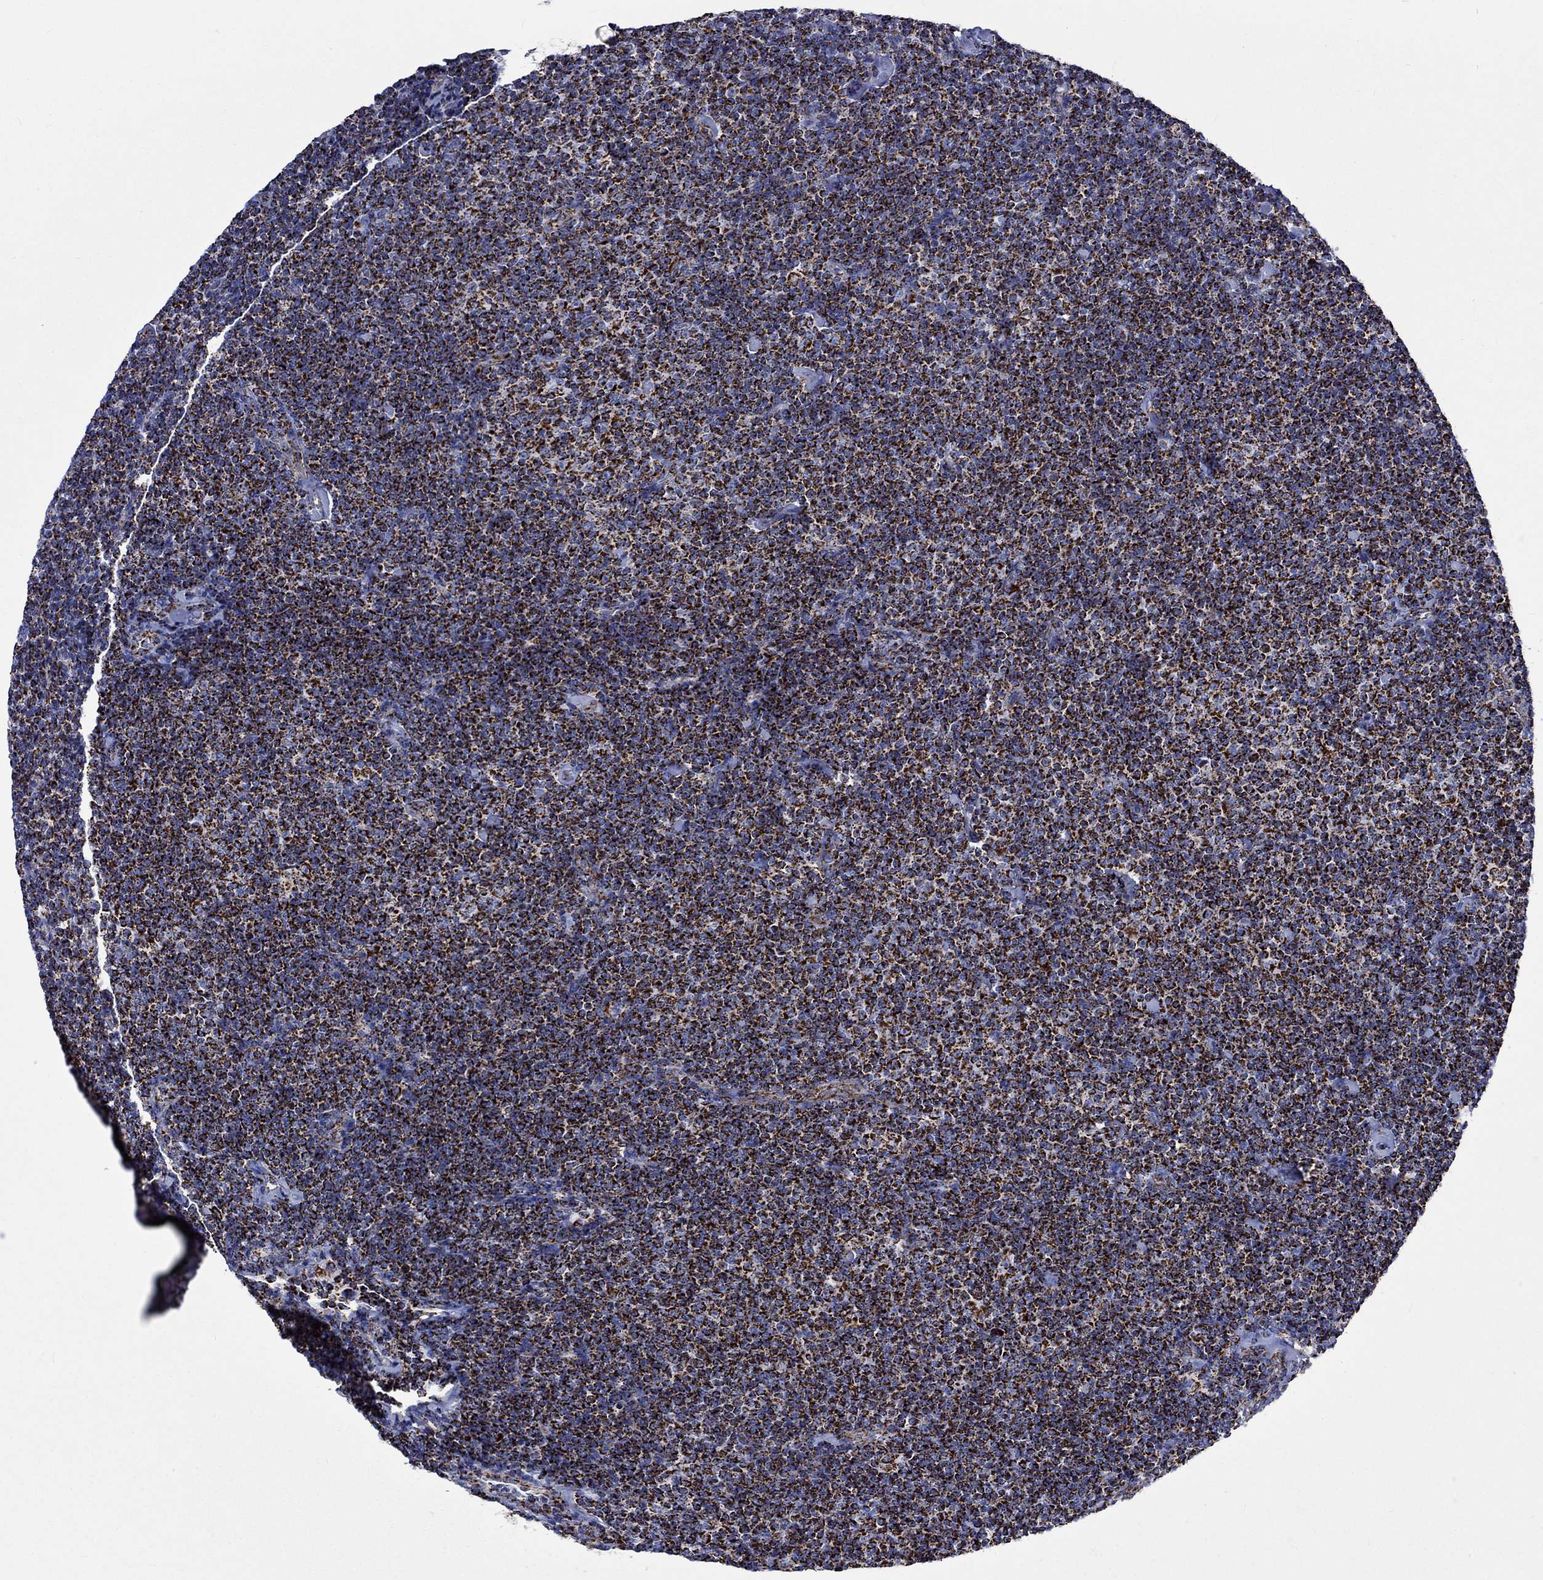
{"staining": {"intensity": "strong", "quantity": ">75%", "location": "cytoplasmic/membranous"}, "tissue": "lymphoma", "cell_type": "Tumor cells", "image_type": "cancer", "snomed": [{"axis": "morphology", "description": "Malignant lymphoma, non-Hodgkin's type, Low grade"}, {"axis": "topography", "description": "Lymph node"}], "caption": "Human lymphoma stained with a brown dye demonstrates strong cytoplasmic/membranous positive staining in about >75% of tumor cells.", "gene": "RCE1", "patient": {"sex": "male", "age": 81}}